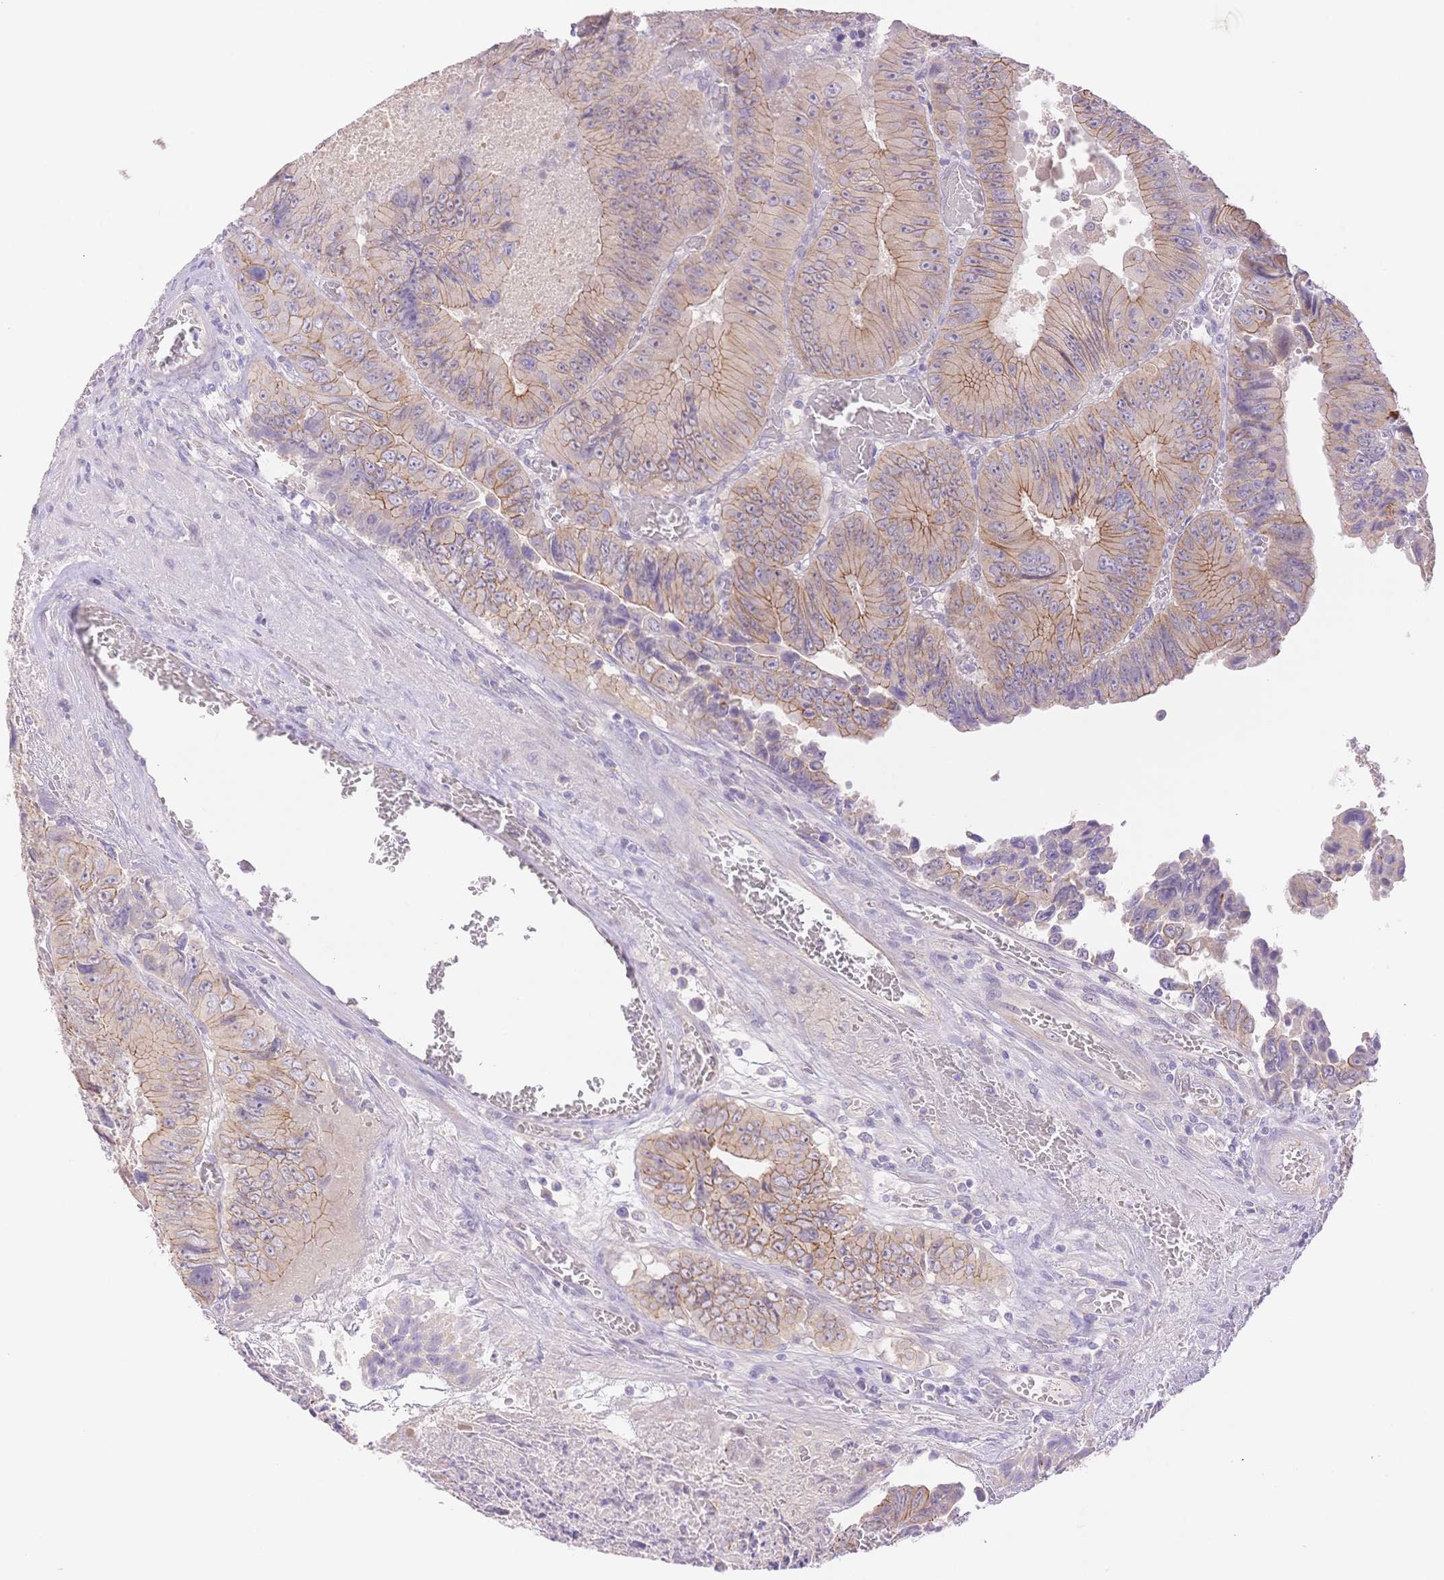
{"staining": {"intensity": "moderate", "quantity": "25%-75%", "location": "cytoplasmic/membranous"}, "tissue": "colorectal cancer", "cell_type": "Tumor cells", "image_type": "cancer", "snomed": [{"axis": "morphology", "description": "Adenocarcinoma, NOS"}, {"axis": "topography", "description": "Colon"}], "caption": "Human colorectal cancer (adenocarcinoma) stained for a protein (brown) reveals moderate cytoplasmic/membranous positive staining in about 25%-75% of tumor cells.", "gene": "WDR54", "patient": {"sex": "female", "age": 84}}